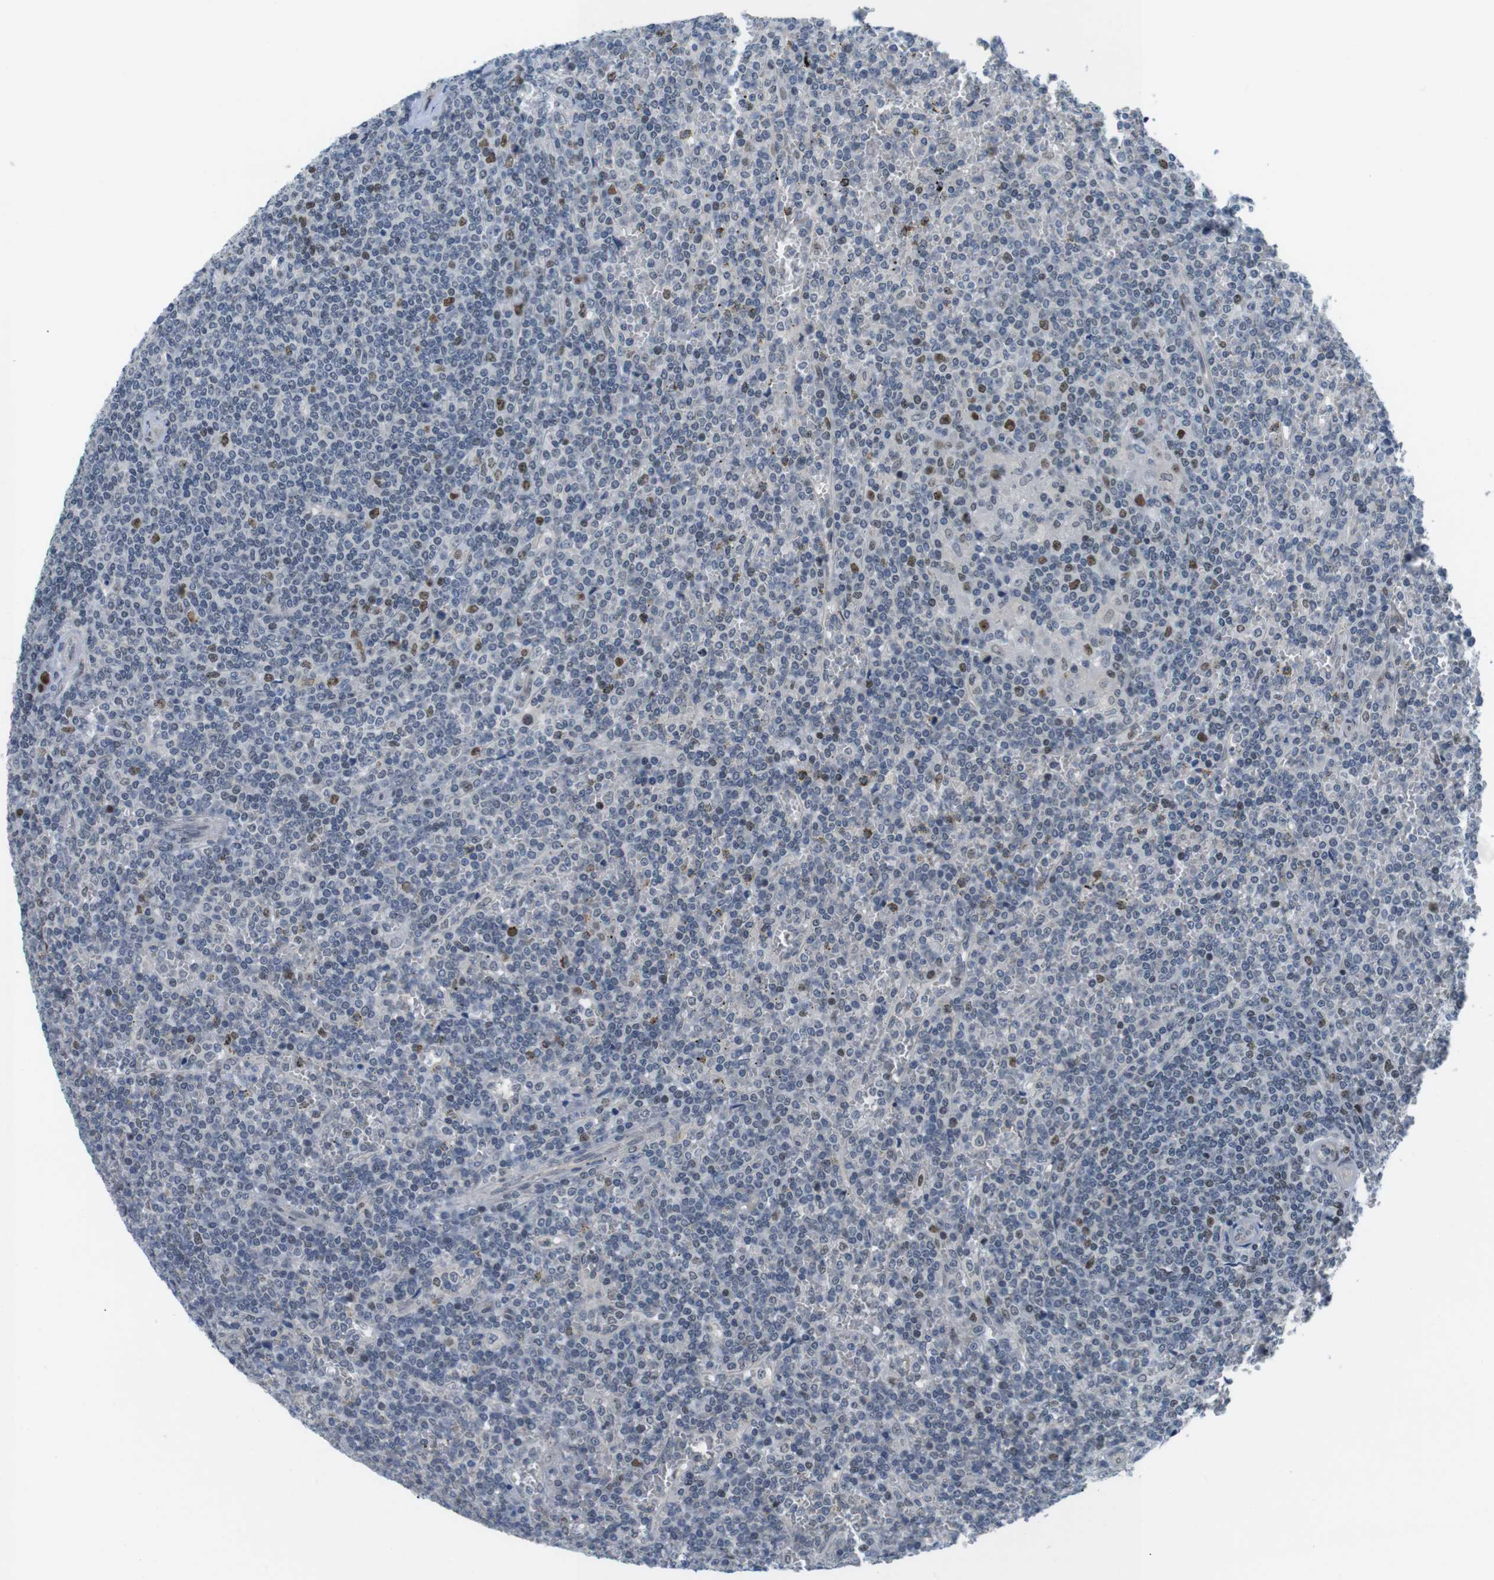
{"staining": {"intensity": "moderate", "quantity": "<25%", "location": "nuclear"}, "tissue": "lymphoma", "cell_type": "Tumor cells", "image_type": "cancer", "snomed": [{"axis": "morphology", "description": "Malignant lymphoma, non-Hodgkin's type, Low grade"}, {"axis": "topography", "description": "Spleen"}], "caption": "There is low levels of moderate nuclear positivity in tumor cells of lymphoma, as demonstrated by immunohistochemical staining (brown color).", "gene": "SMCO2", "patient": {"sex": "female", "age": 19}}